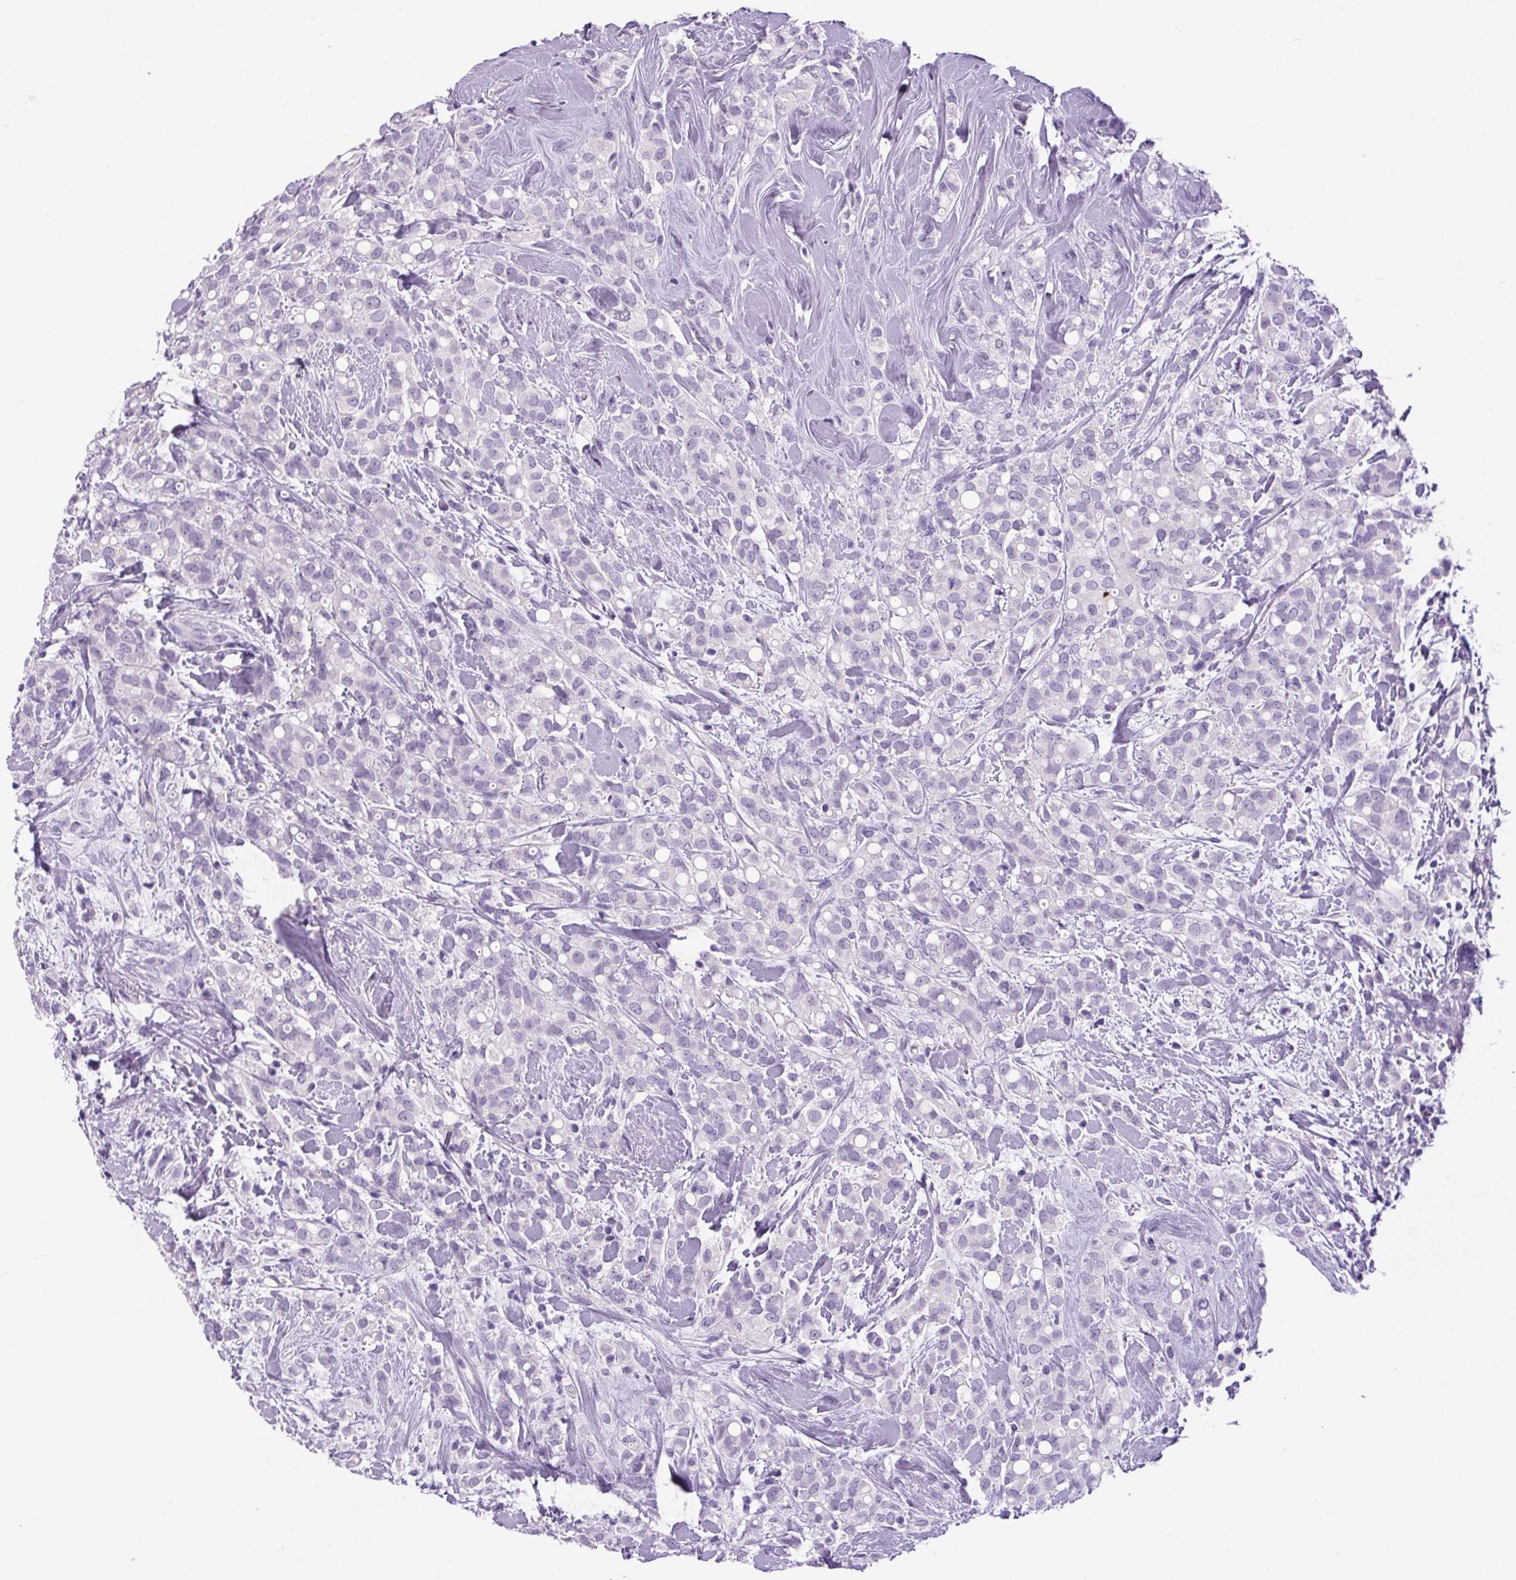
{"staining": {"intensity": "negative", "quantity": "none", "location": "none"}, "tissue": "breast cancer", "cell_type": "Tumor cells", "image_type": "cancer", "snomed": [{"axis": "morphology", "description": "Lobular carcinoma"}, {"axis": "topography", "description": "Breast"}], "caption": "There is no significant staining in tumor cells of breast lobular carcinoma. (DAB immunohistochemistry, high magnification).", "gene": "CHGA", "patient": {"sex": "female", "age": 68}}